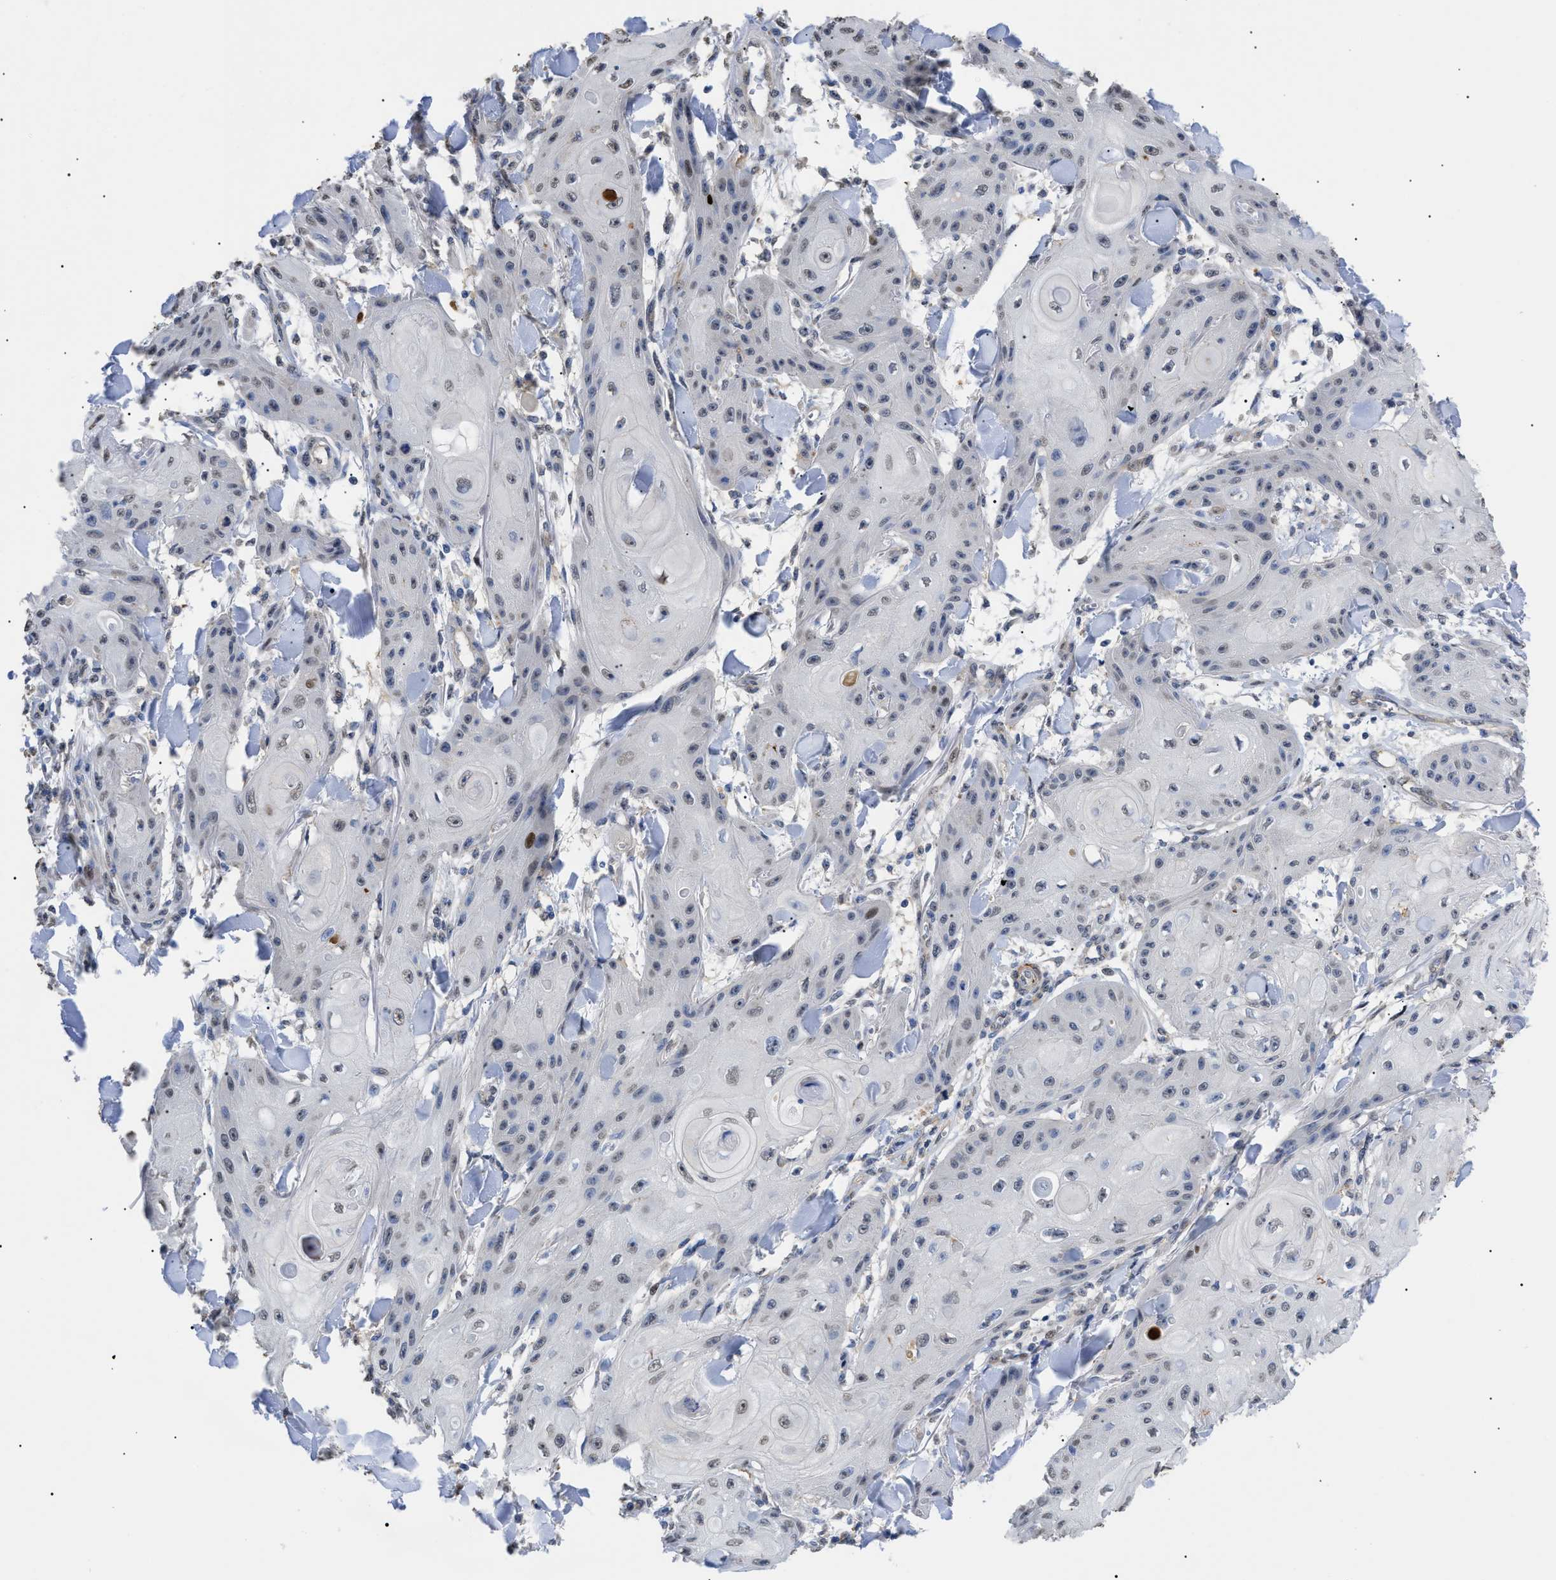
{"staining": {"intensity": "weak", "quantity": "<25%", "location": "nuclear"}, "tissue": "skin cancer", "cell_type": "Tumor cells", "image_type": "cancer", "snomed": [{"axis": "morphology", "description": "Squamous cell carcinoma, NOS"}, {"axis": "topography", "description": "Skin"}], "caption": "Immunohistochemistry (IHC) histopathology image of skin cancer (squamous cell carcinoma) stained for a protein (brown), which exhibits no expression in tumor cells.", "gene": "SFXN5", "patient": {"sex": "male", "age": 74}}